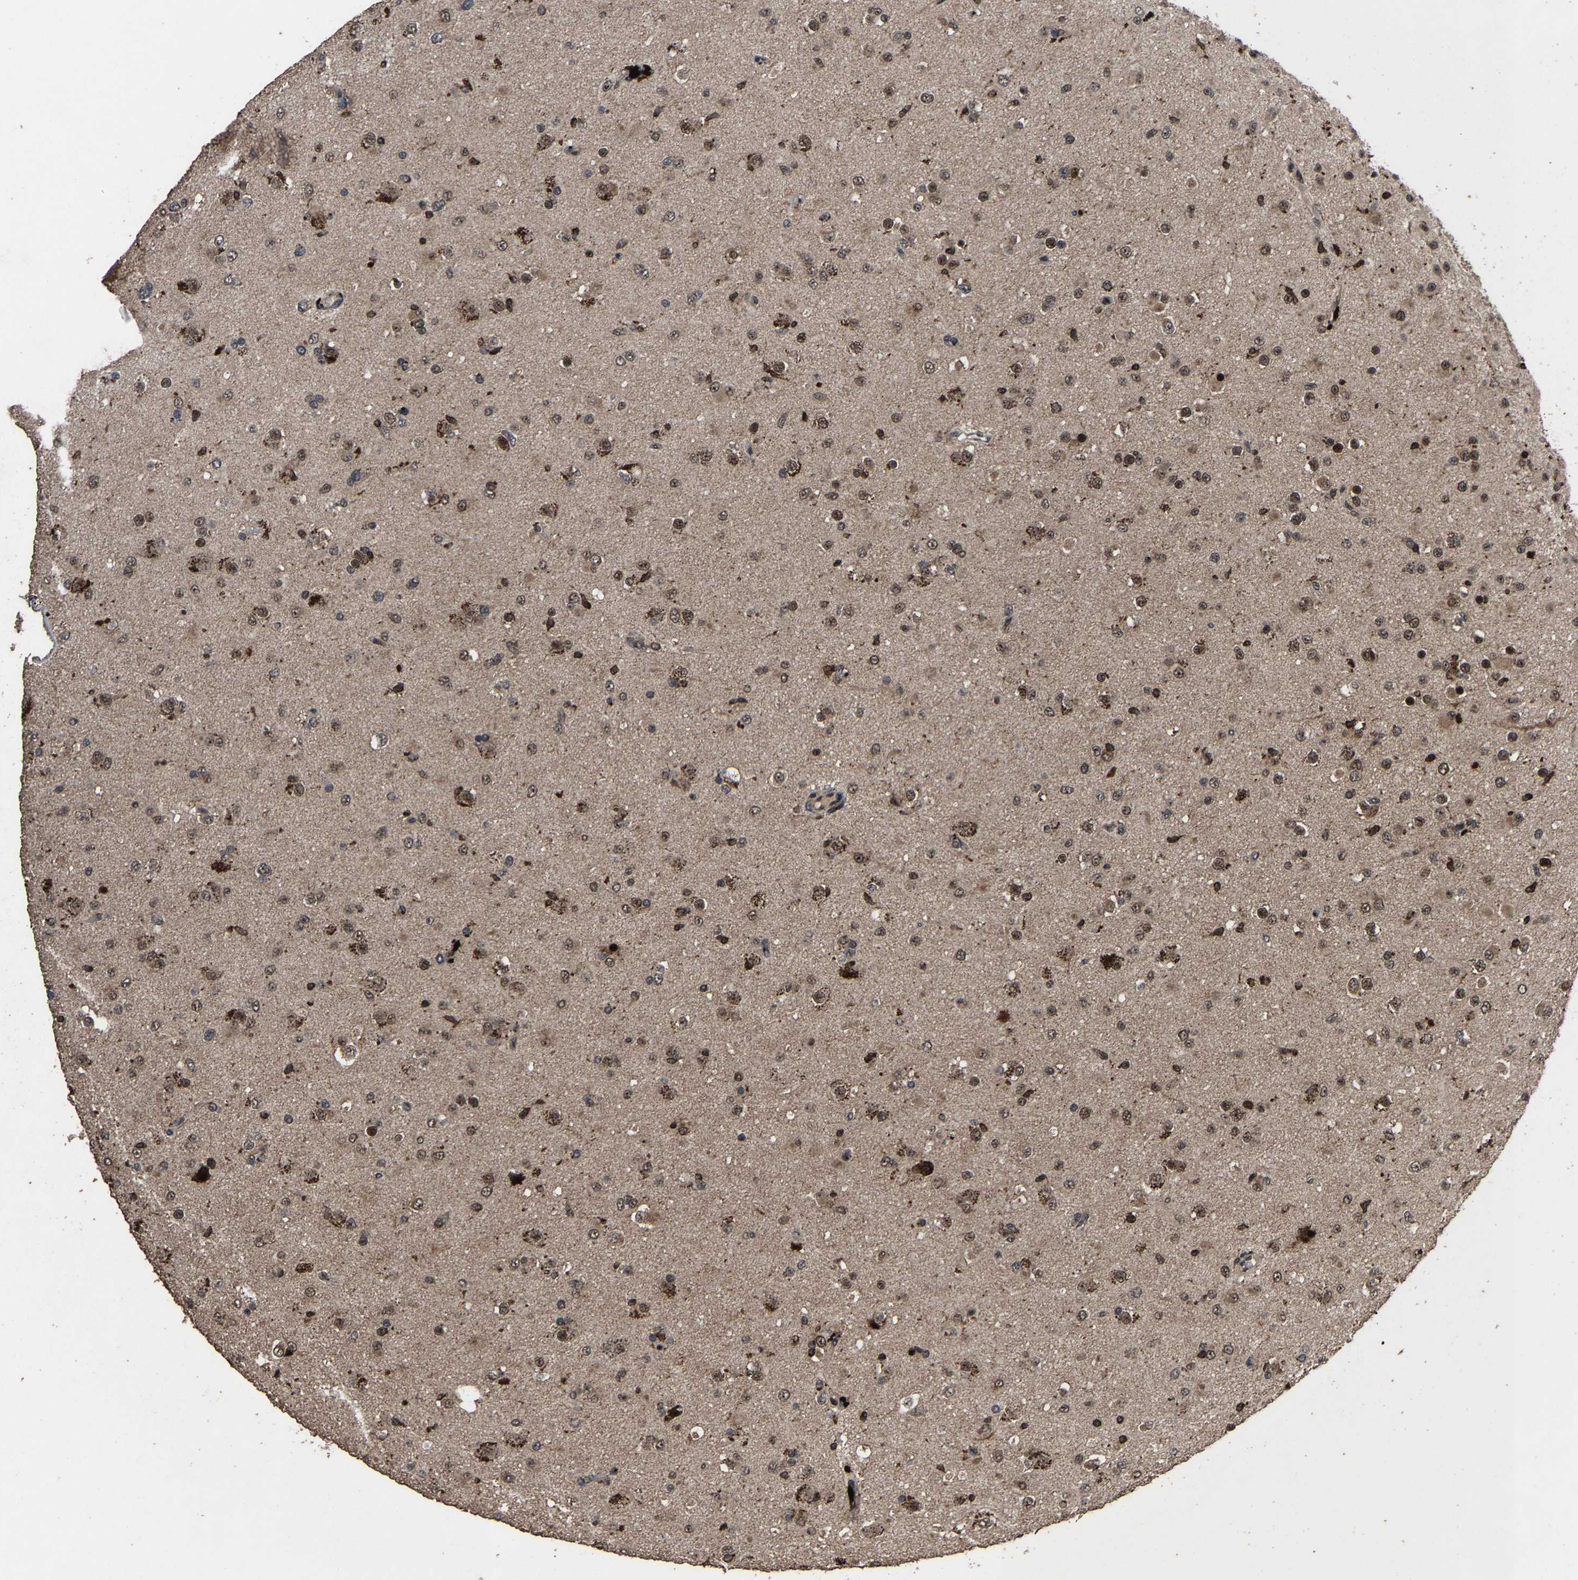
{"staining": {"intensity": "moderate", "quantity": "25%-75%", "location": "nuclear"}, "tissue": "glioma", "cell_type": "Tumor cells", "image_type": "cancer", "snomed": [{"axis": "morphology", "description": "Glioma, malignant, Low grade"}, {"axis": "topography", "description": "Brain"}], "caption": "Low-grade glioma (malignant) stained with a brown dye demonstrates moderate nuclear positive expression in approximately 25%-75% of tumor cells.", "gene": "HAUS6", "patient": {"sex": "male", "age": 65}}